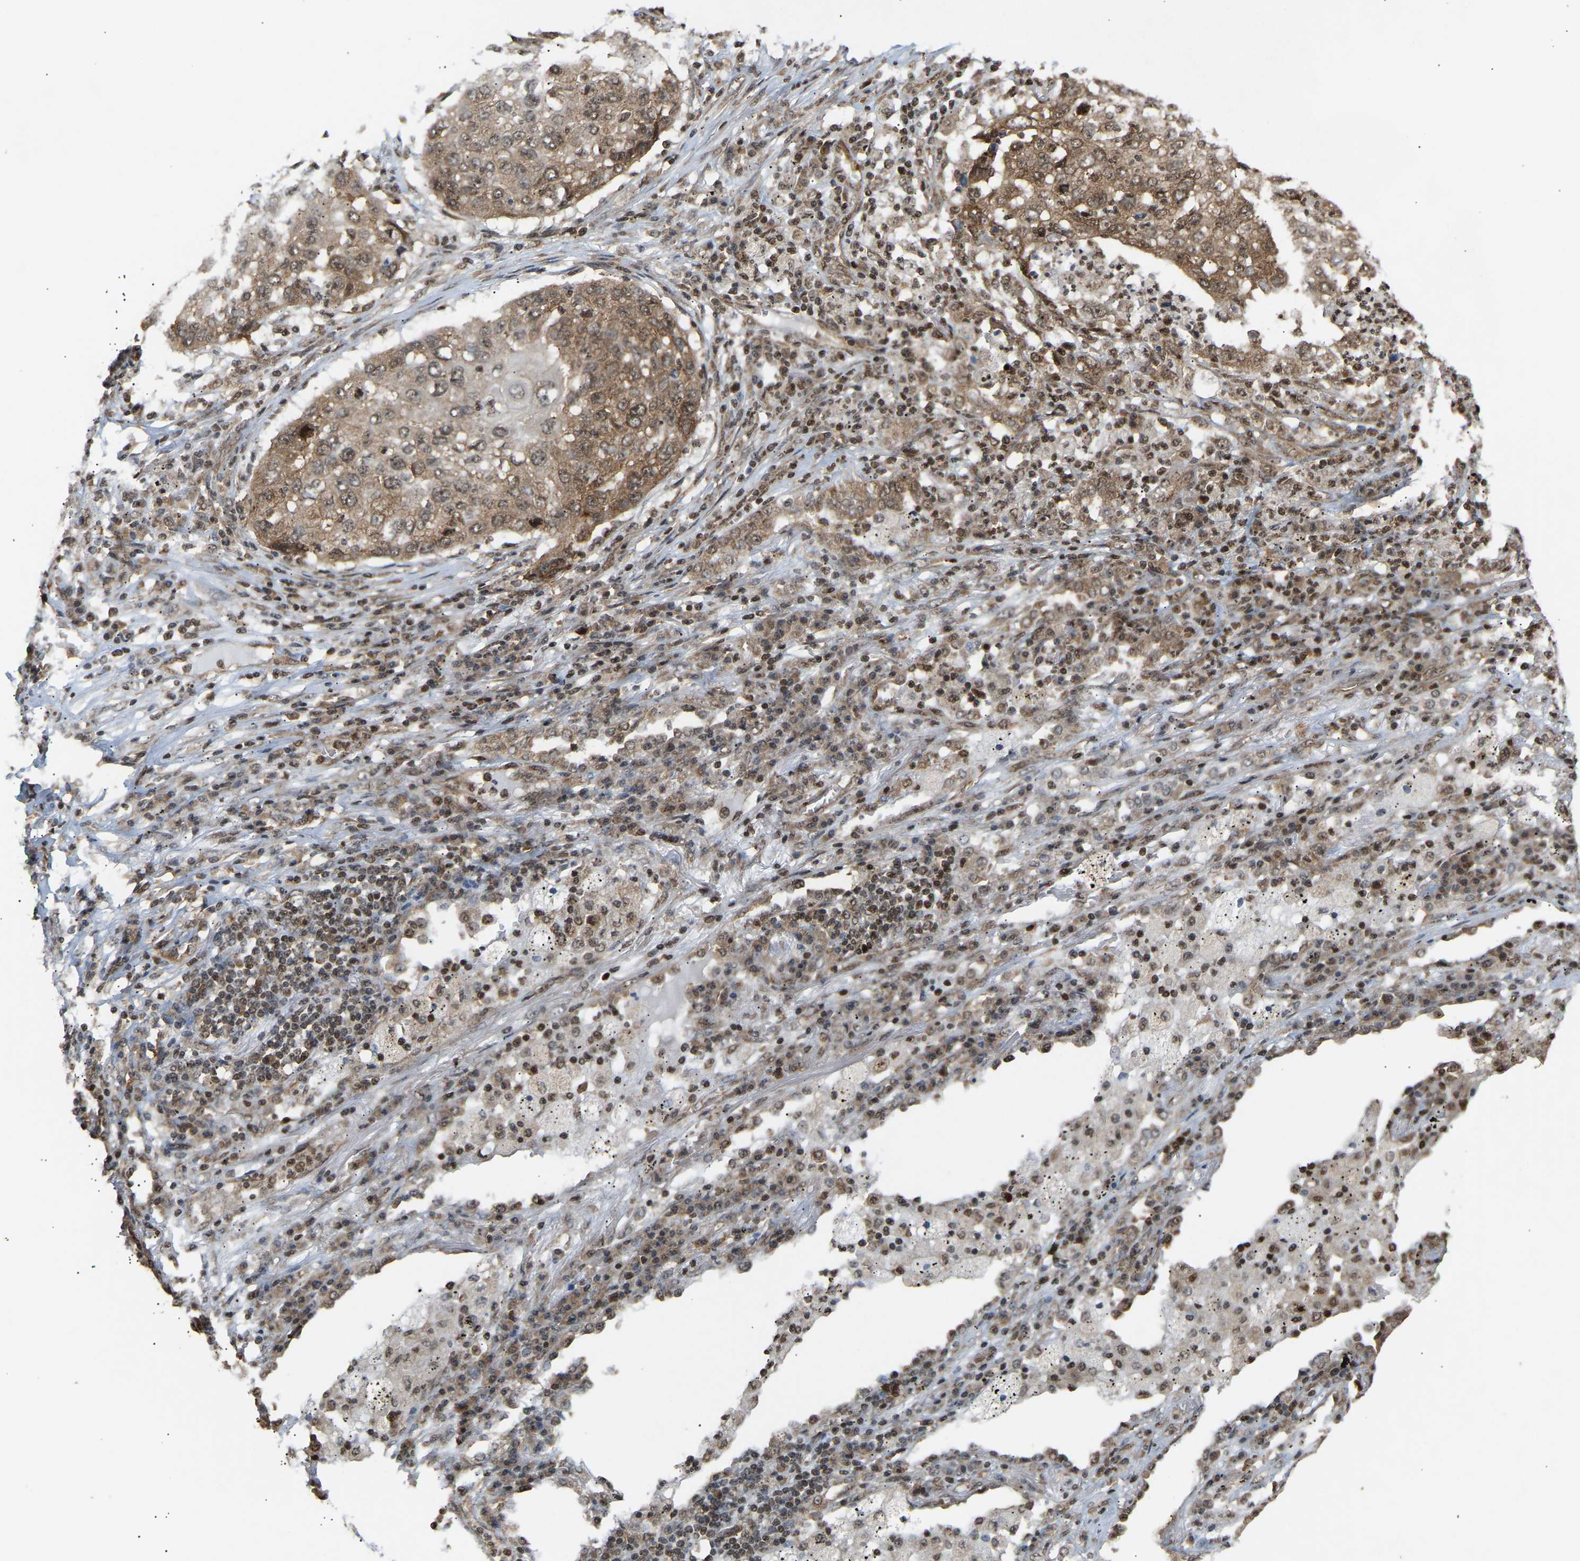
{"staining": {"intensity": "moderate", "quantity": ">75%", "location": "cytoplasmic/membranous,nuclear"}, "tissue": "lung cancer", "cell_type": "Tumor cells", "image_type": "cancer", "snomed": [{"axis": "morphology", "description": "Squamous cell carcinoma, NOS"}, {"axis": "topography", "description": "Lung"}], "caption": "An IHC histopathology image of neoplastic tissue is shown. Protein staining in brown shows moderate cytoplasmic/membranous and nuclear positivity in lung cancer (squamous cell carcinoma) within tumor cells. The staining is performed using DAB (3,3'-diaminobenzidine) brown chromogen to label protein expression. The nuclei are counter-stained blue using hematoxylin.", "gene": "ALYREF", "patient": {"sex": "female", "age": 63}}